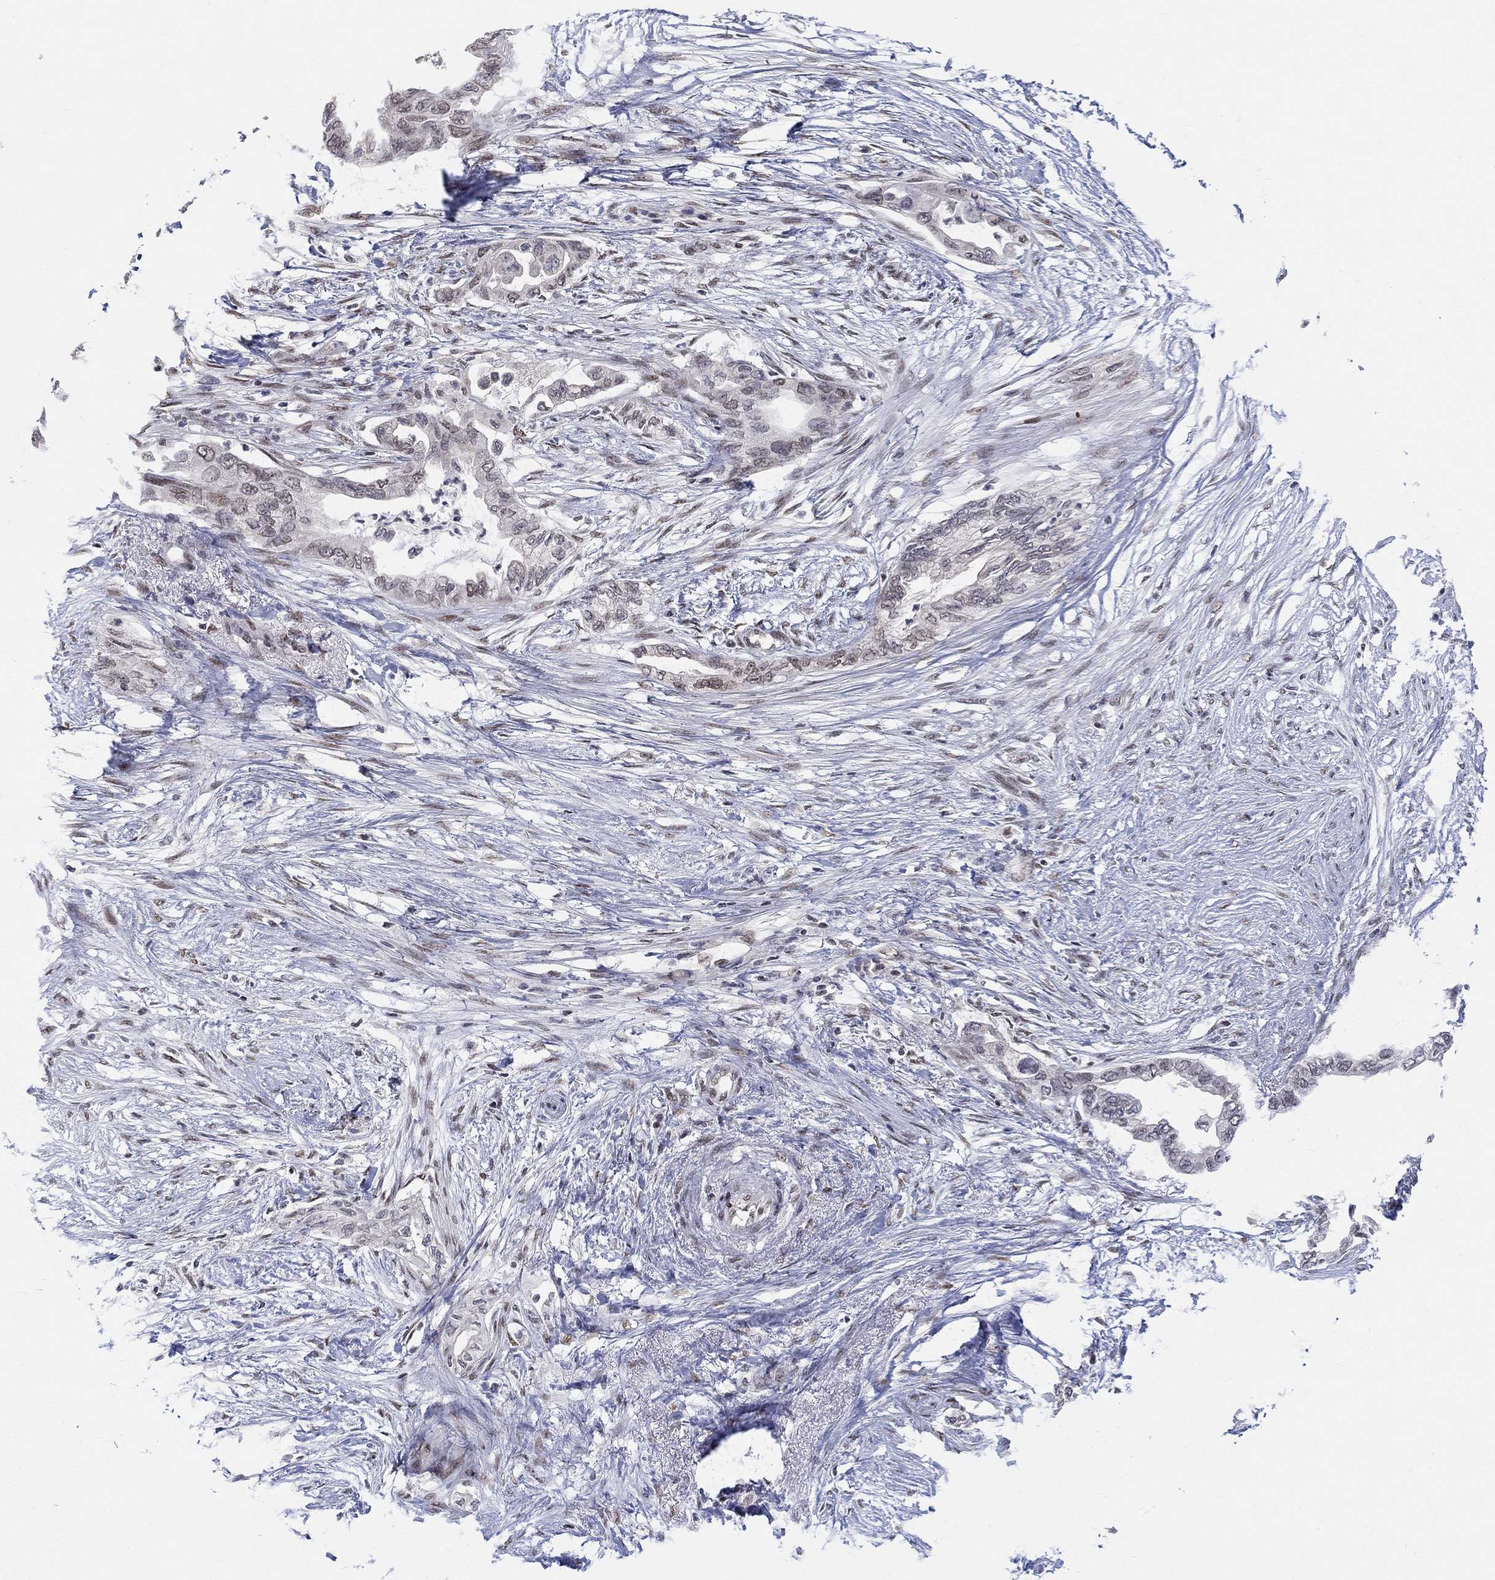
{"staining": {"intensity": "negative", "quantity": "none", "location": "none"}, "tissue": "pancreatic cancer", "cell_type": "Tumor cells", "image_type": "cancer", "snomed": [{"axis": "morphology", "description": "Normal tissue, NOS"}, {"axis": "morphology", "description": "Adenocarcinoma, NOS"}, {"axis": "topography", "description": "Pancreas"}, {"axis": "topography", "description": "Duodenum"}], "caption": "High magnification brightfield microscopy of adenocarcinoma (pancreatic) stained with DAB (3,3'-diaminobenzidine) (brown) and counterstained with hematoxylin (blue): tumor cells show no significant expression.", "gene": "KLF12", "patient": {"sex": "female", "age": 60}}